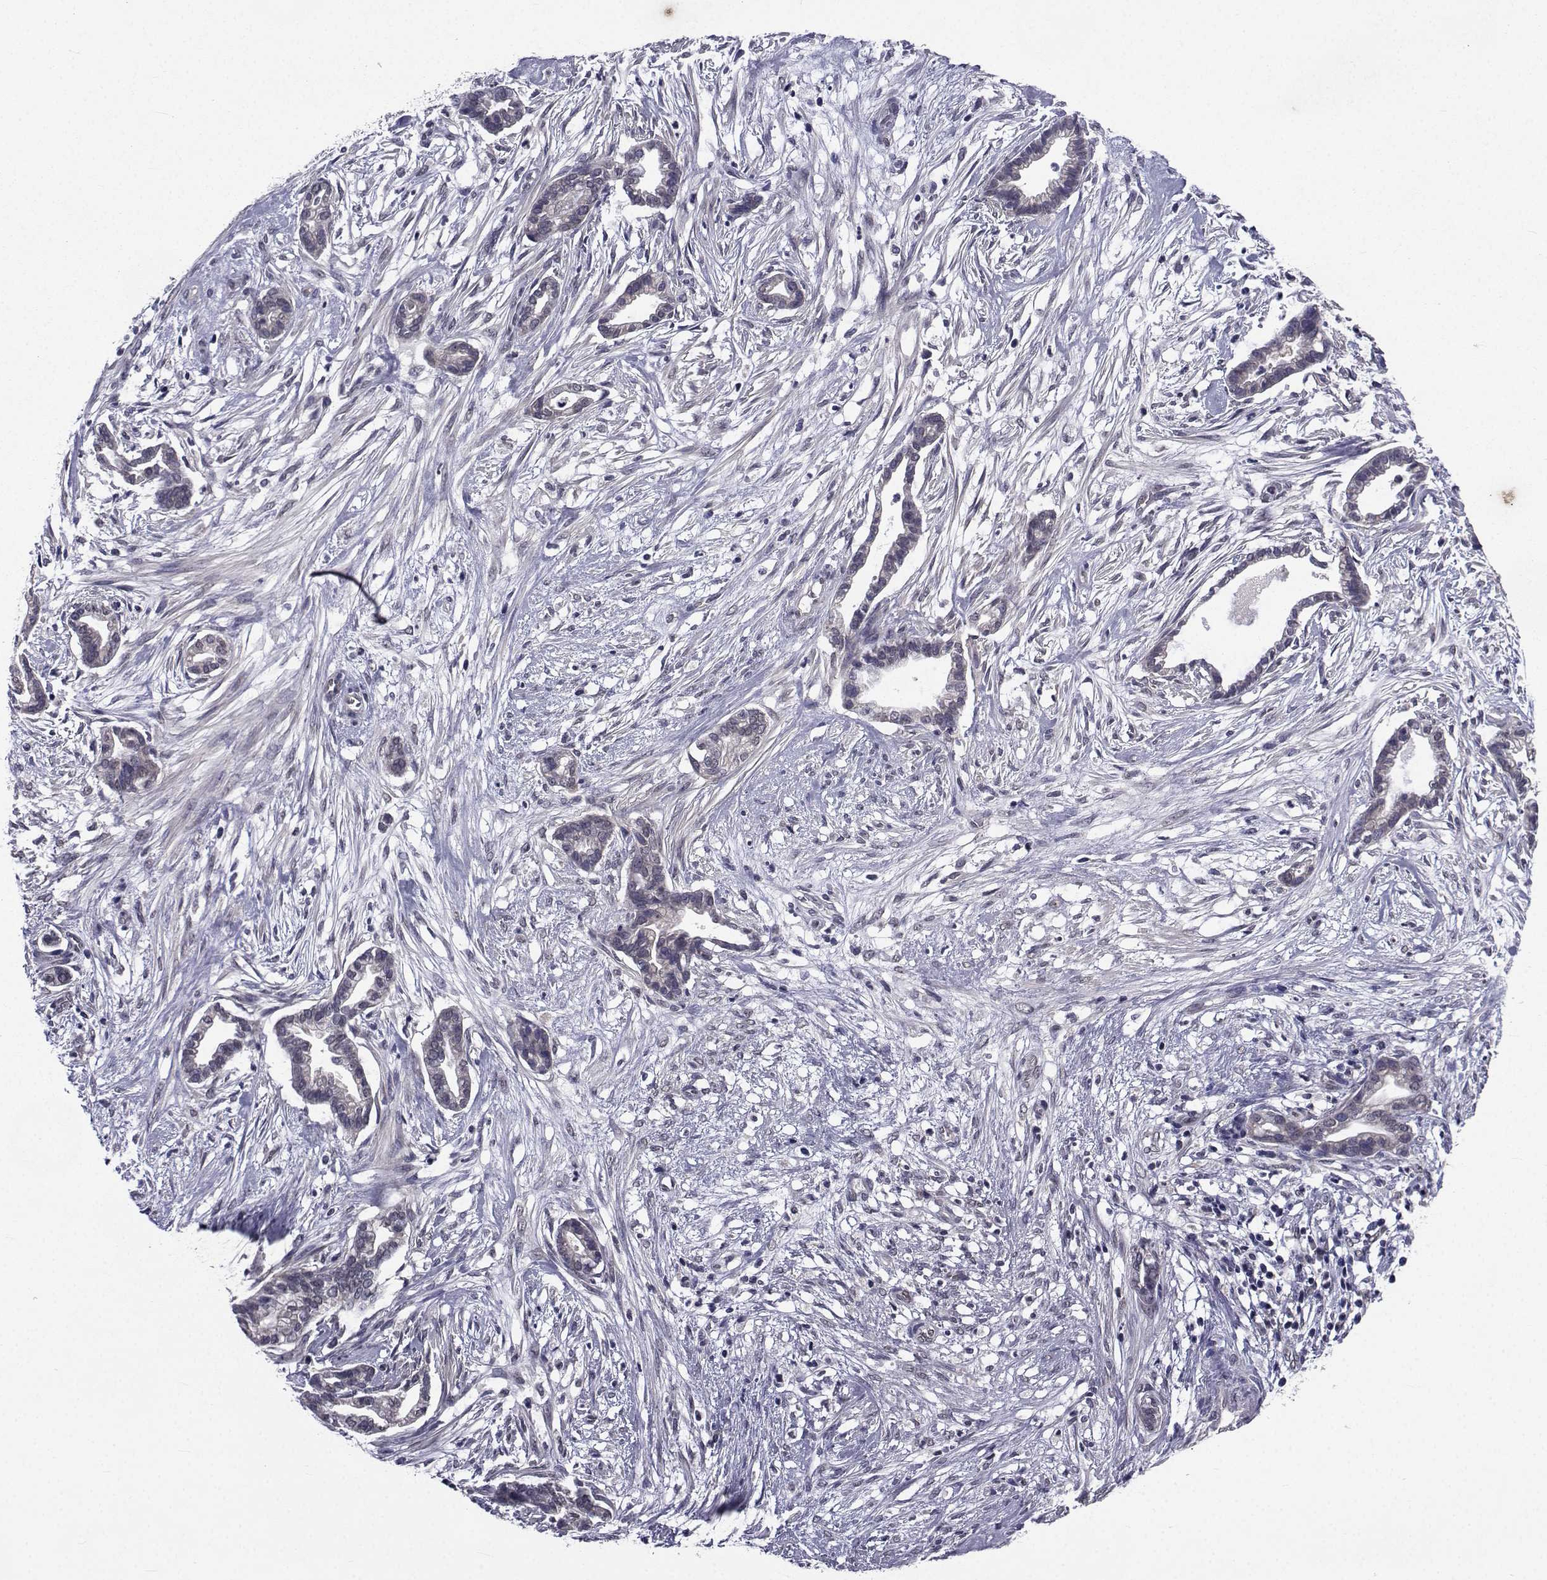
{"staining": {"intensity": "negative", "quantity": "none", "location": "none"}, "tissue": "cervical cancer", "cell_type": "Tumor cells", "image_type": "cancer", "snomed": [{"axis": "morphology", "description": "Adenocarcinoma, NOS"}, {"axis": "topography", "description": "Cervix"}], "caption": "This is an IHC micrograph of human cervical cancer. There is no positivity in tumor cells.", "gene": "CYP2S1", "patient": {"sex": "female", "age": 62}}